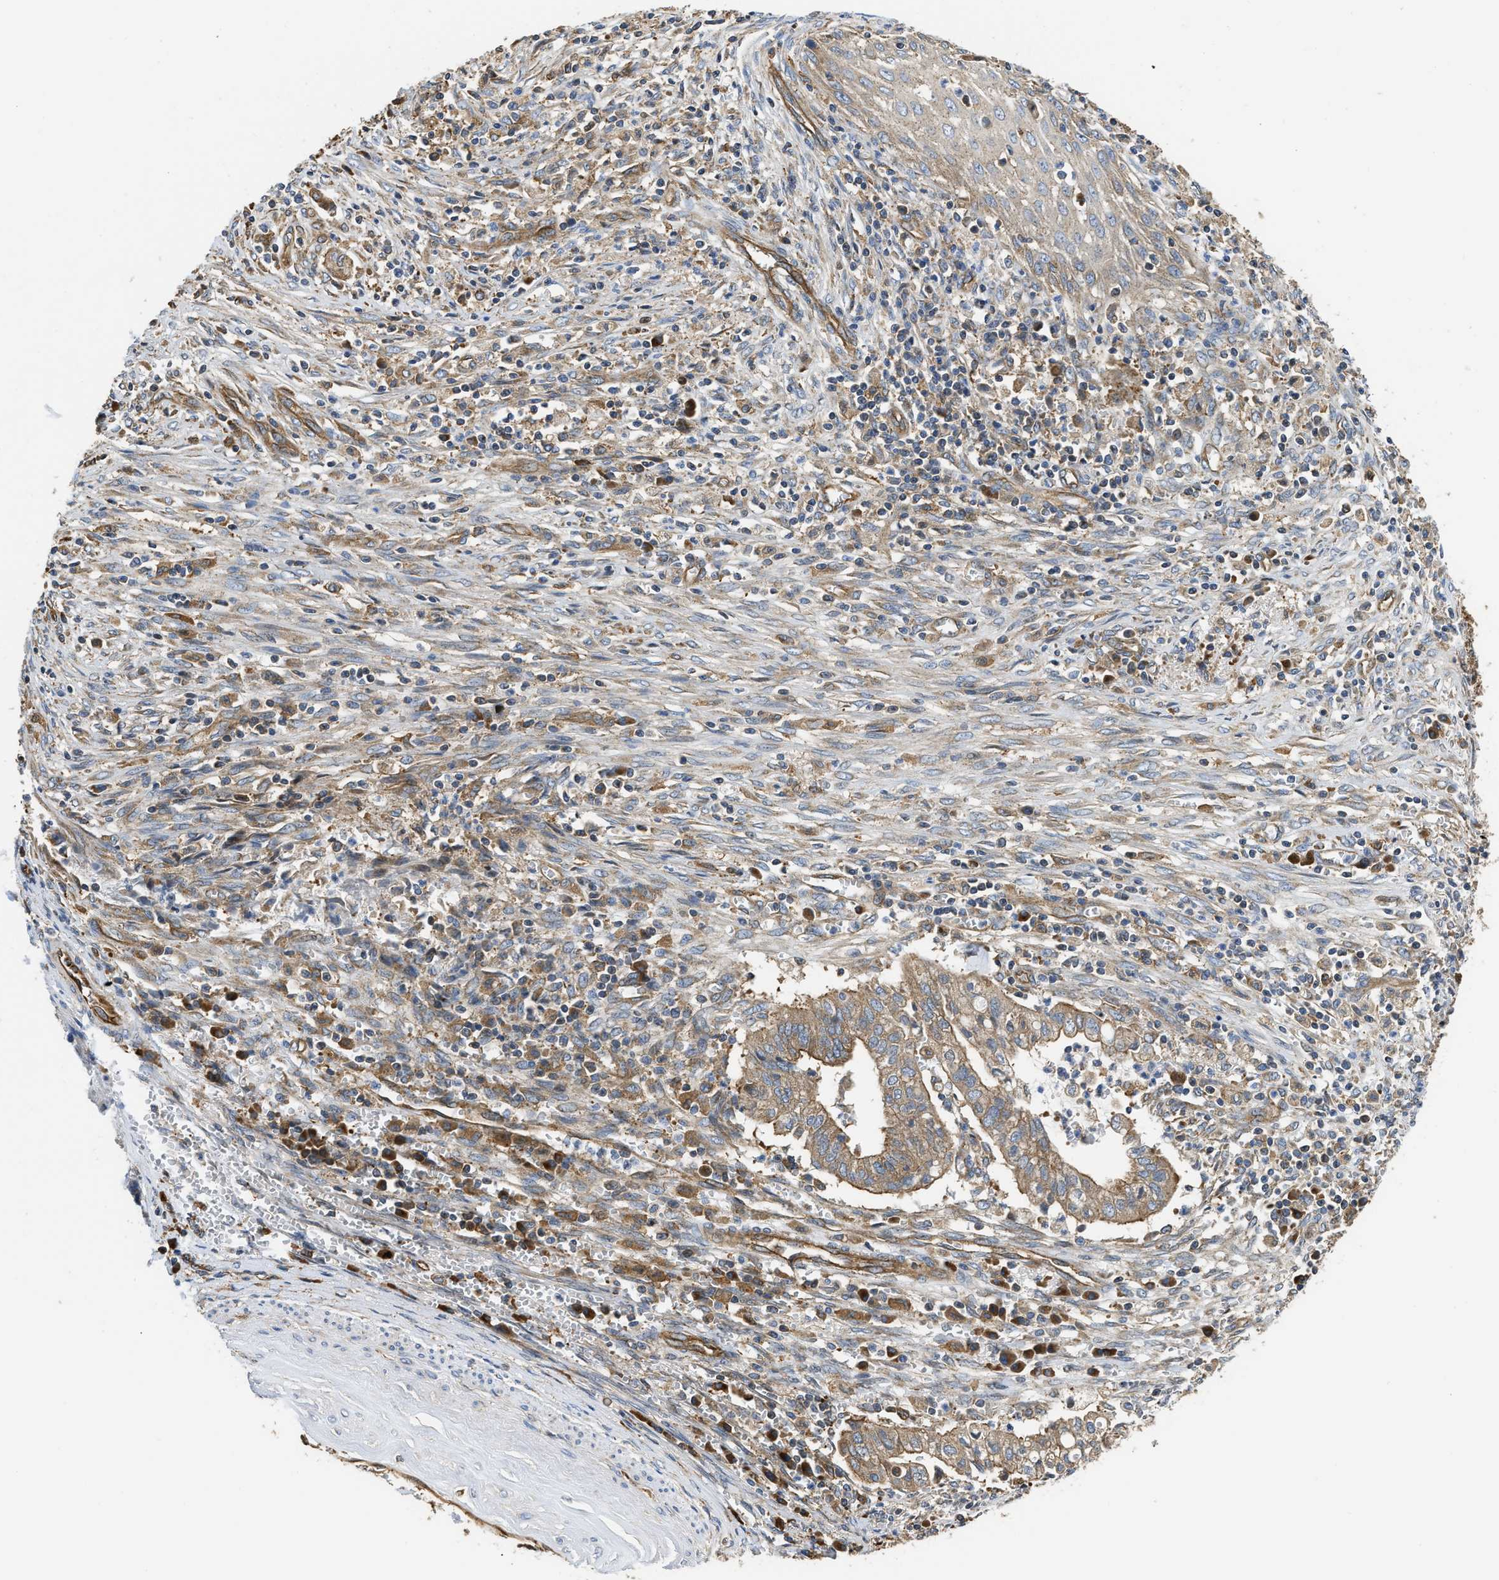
{"staining": {"intensity": "moderate", "quantity": ">75%", "location": "cytoplasmic/membranous"}, "tissue": "cervical cancer", "cell_type": "Tumor cells", "image_type": "cancer", "snomed": [{"axis": "morphology", "description": "Adenocarcinoma, NOS"}, {"axis": "topography", "description": "Cervix"}], "caption": "Immunohistochemistry of cervical adenocarcinoma exhibits medium levels of moderate cytoplasmic/membranous expression in approximately >75% of tumor cells. (IHC, brightfield microscopy, high magnification).", "gene": "FLNB", "patient": {"sex": "female", "age": 44}}